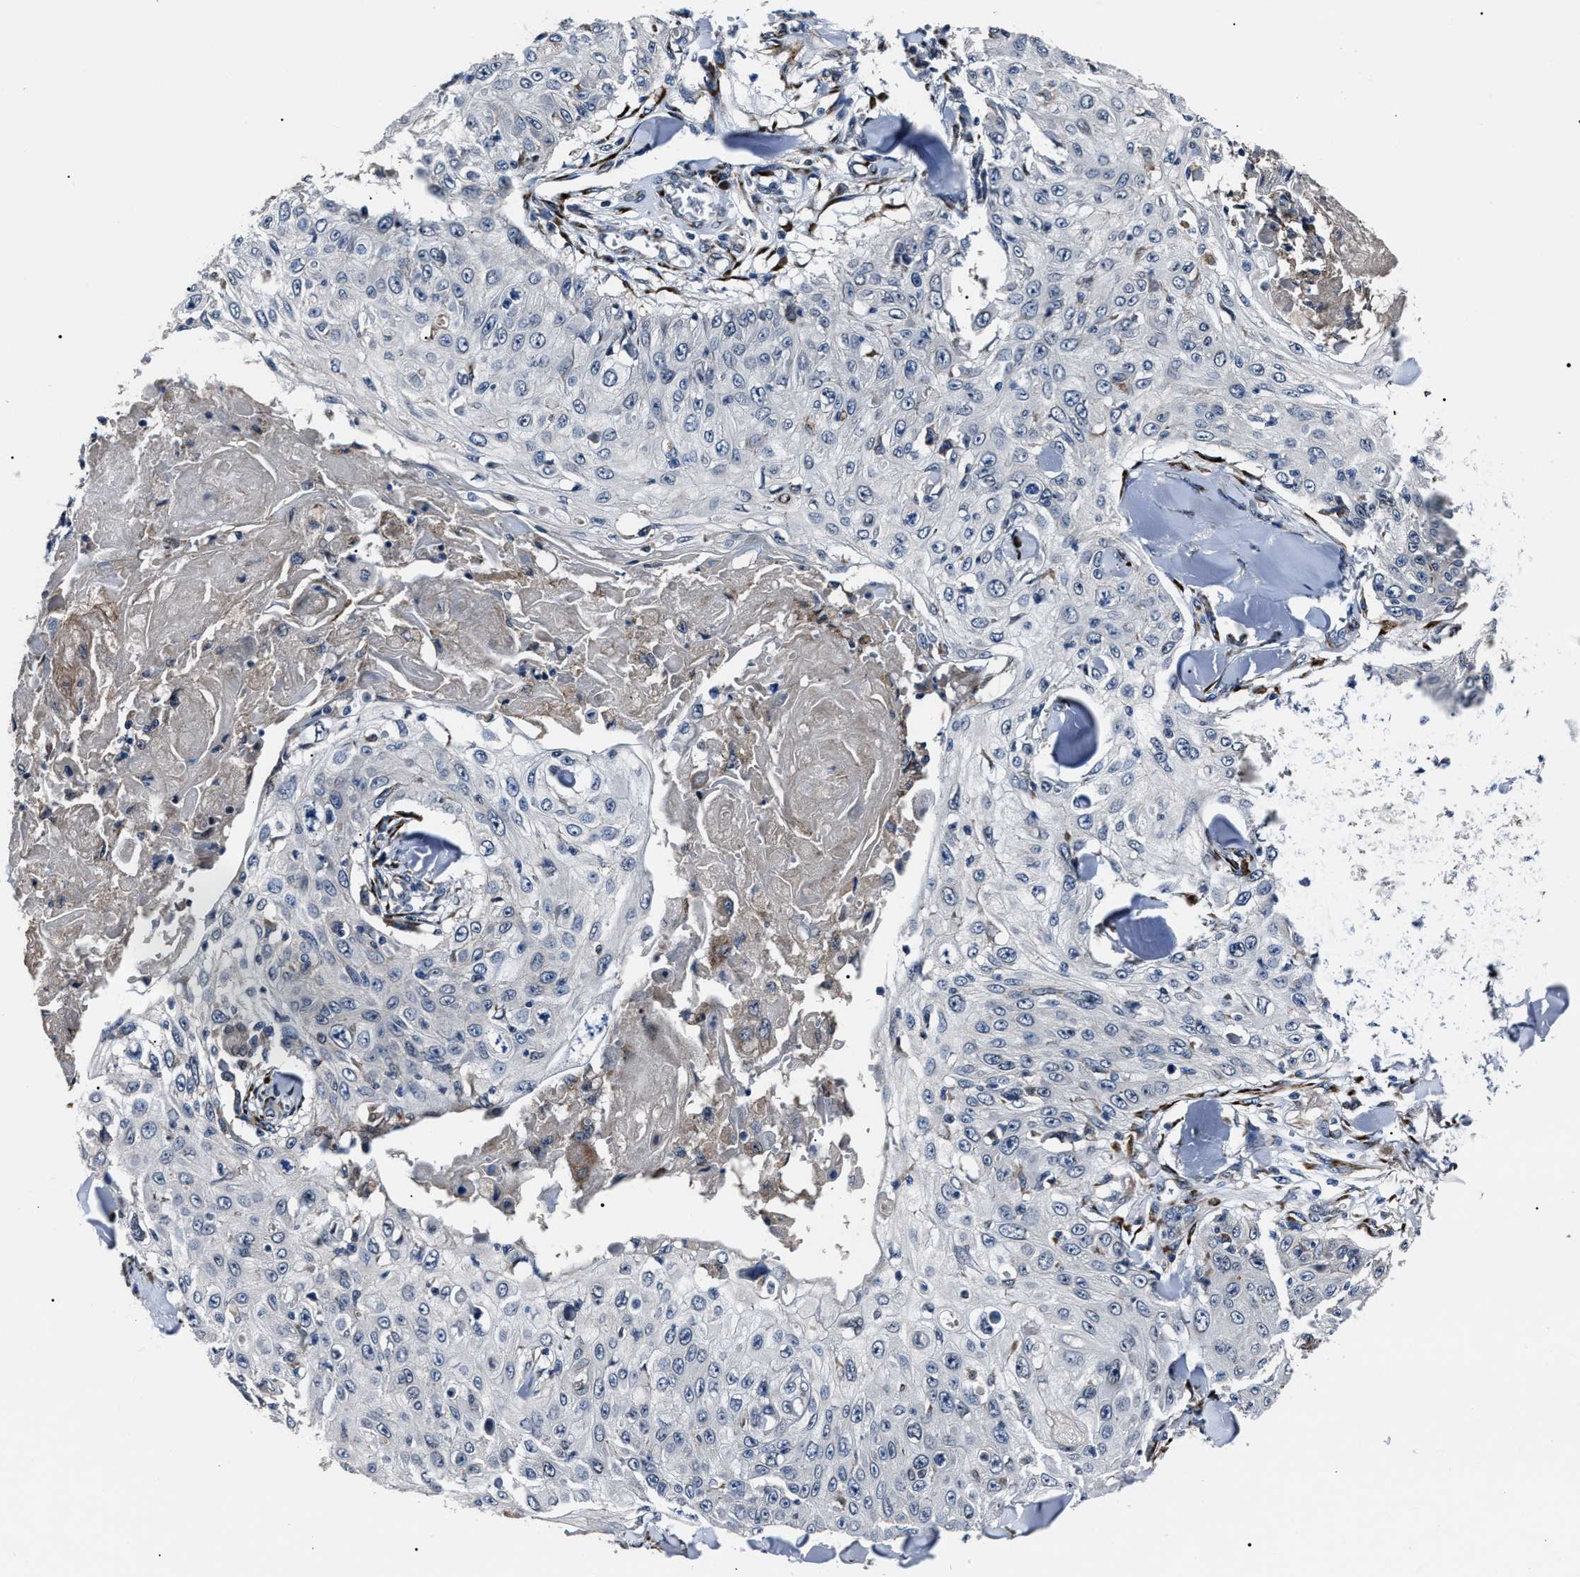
{"staining": {"intensity": "negative", "quantity": "none", "location": "none"}, "tissue": "skin cancer", "cell_type": "Tumor cells", "image_type": "cancer", "snomed": [{"axis": "morphology", "description": "Squamous cell carcinoma, NOS"}, {"axis": "topography", "description": "Skin"}], "caption": "The IHC photomicrograph has no significant staining in tumor cells of squamous cell carcinoma (skin) tissue.", "gene": "LRRC14", "patient": {"sex": "male", "age": 86}}